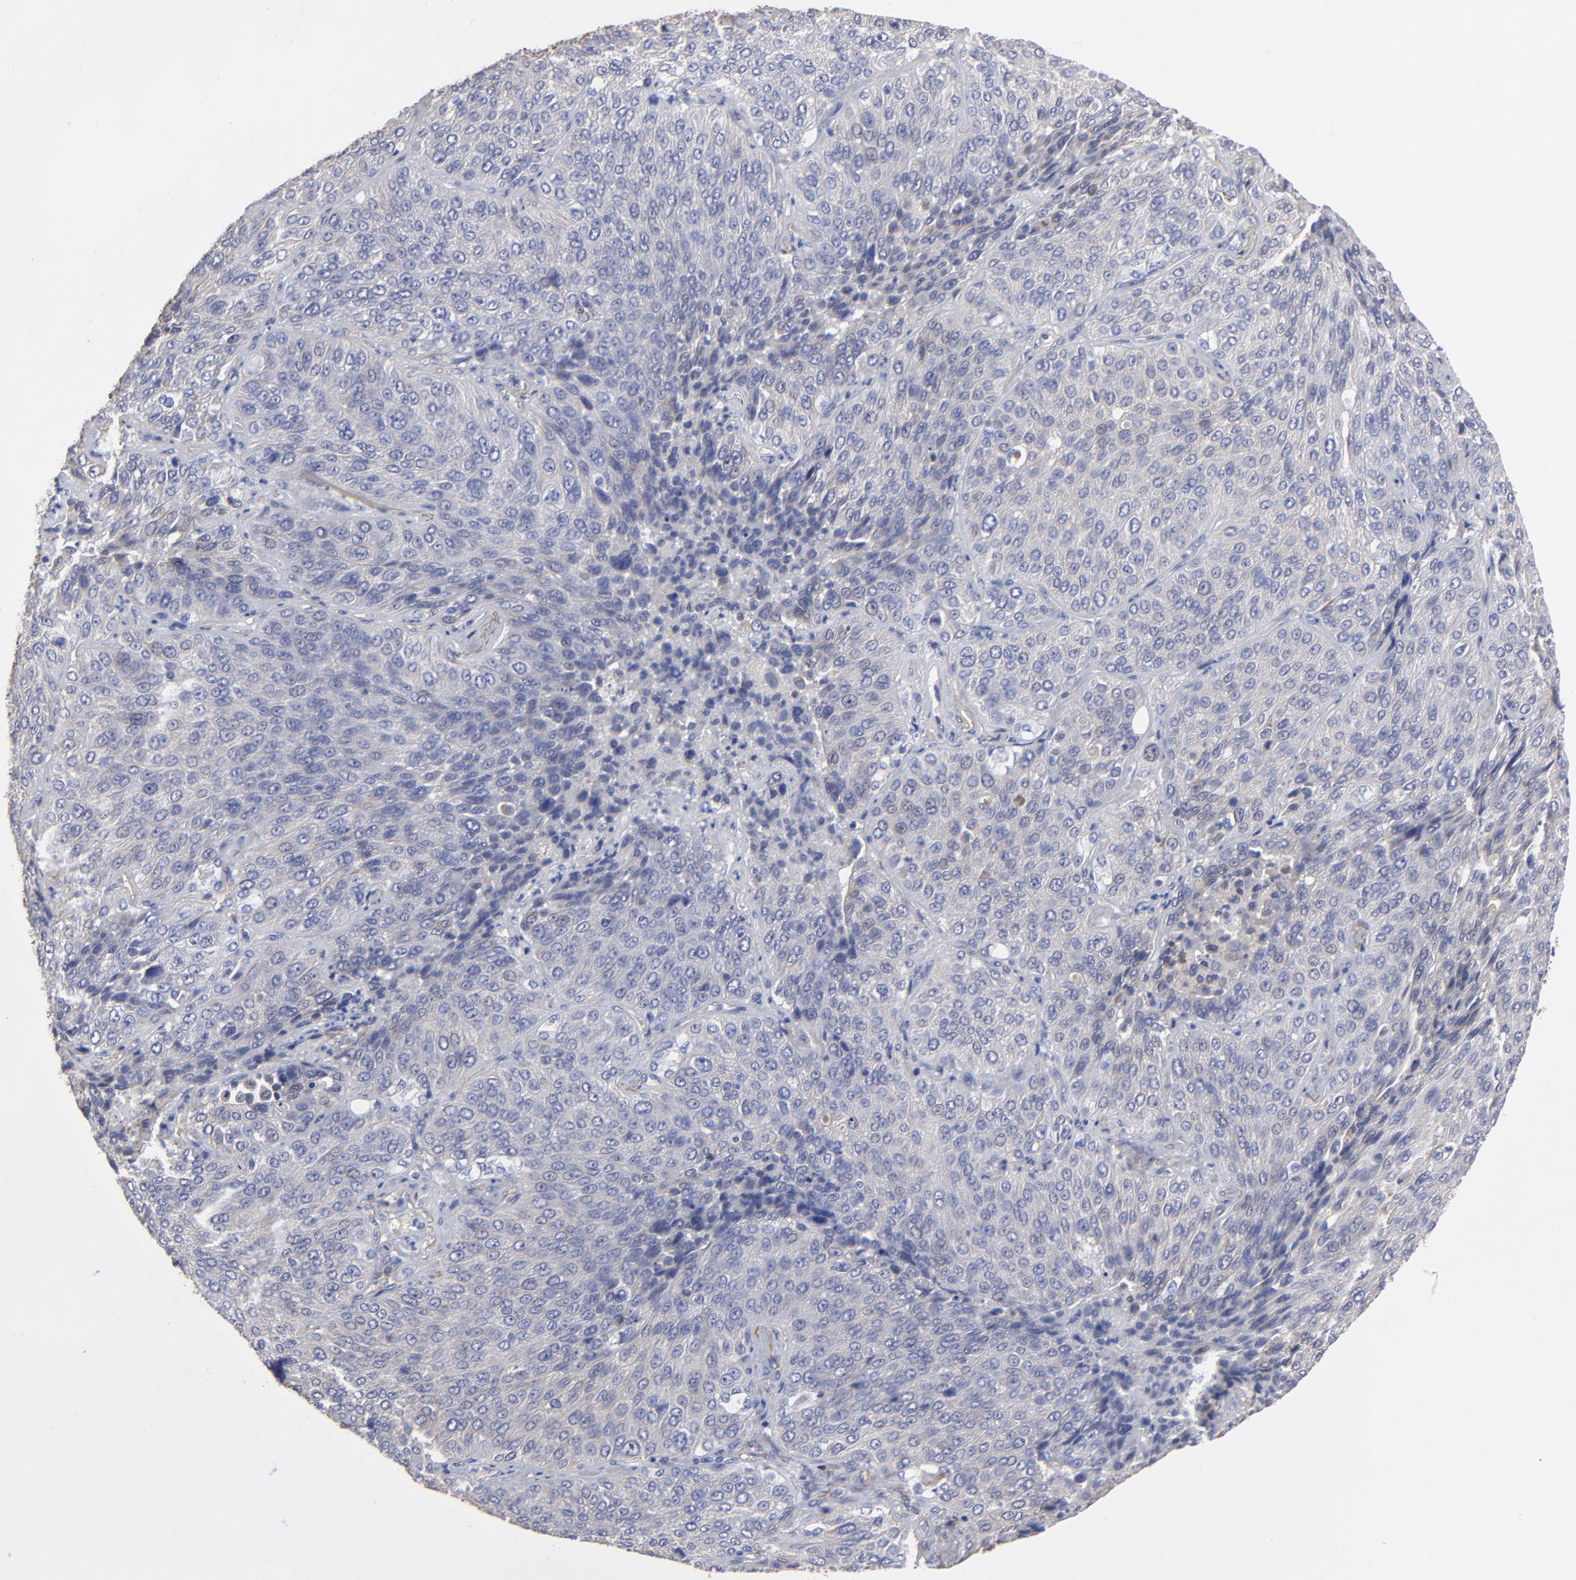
{"staining": {"intensity": "negative", "quantity": "none", "location": "none"}, "tissue": "lung cancer", "cell_type": "Tumor cells", "image_type": "cancer", "snomed": [{"axis": "morphology", "description": "Squamous cell carcinoma, NOS"}, {"axis": "topography", "description": "Lung"}], "caption": "A histopathology image of lung cancer (squamous cell carcinoma) stained for a protein demonstrates no brown staining in tumor cells. (Stains: DAB immunohistochemistry with hematoxylin counter stain, Microscopy: brightfield microscopy at high magnification).", "gene": "CILP", "patient": {"sex": "male", "age": 54}}